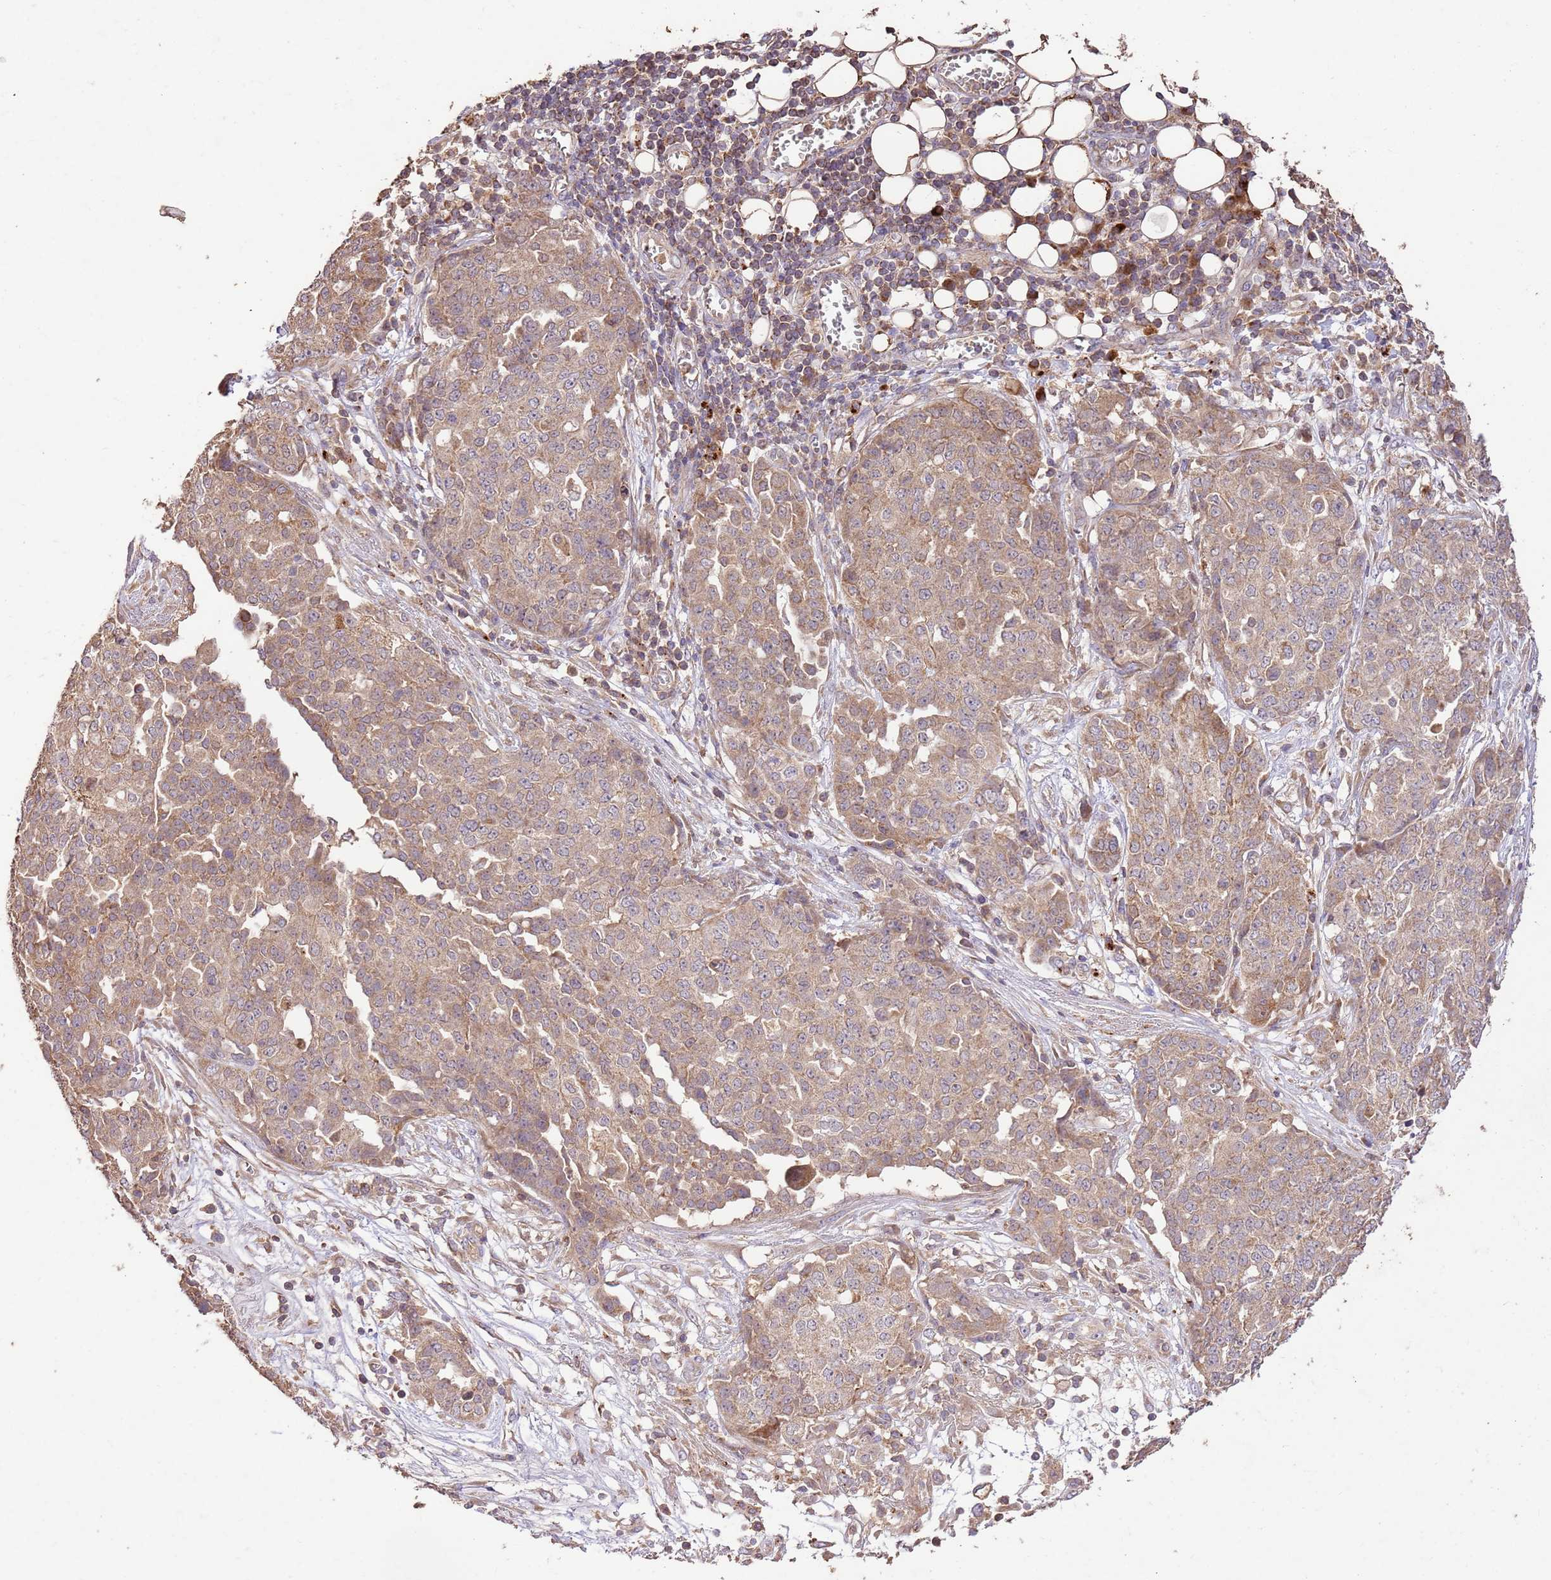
{"staining": {"intensity": "weak", "quantity": ">75%", "location": "cytoplasmic/membranous"}, "tissue": "ovarian cancer", "cell_type": "Tumor cells", "image_type": "cancer", "snomed": [{"axis": "morphology", "description": "Cystadenocarcinoma, serous, NOS"}, {"axis": "topography", "description": "Soft tissue"}, {"axis": "topography", "description": "Ovary"}], "caption": "IHC photomicrograph of ovarian serous cystadenocarcinoma stained for a protein (brown), which displays low levels of weak cytoplasmic/membranous staining in about >75% of tumor cells.", "gene": "LRRC28", "patient": {"sex": "female", "age": 57}}